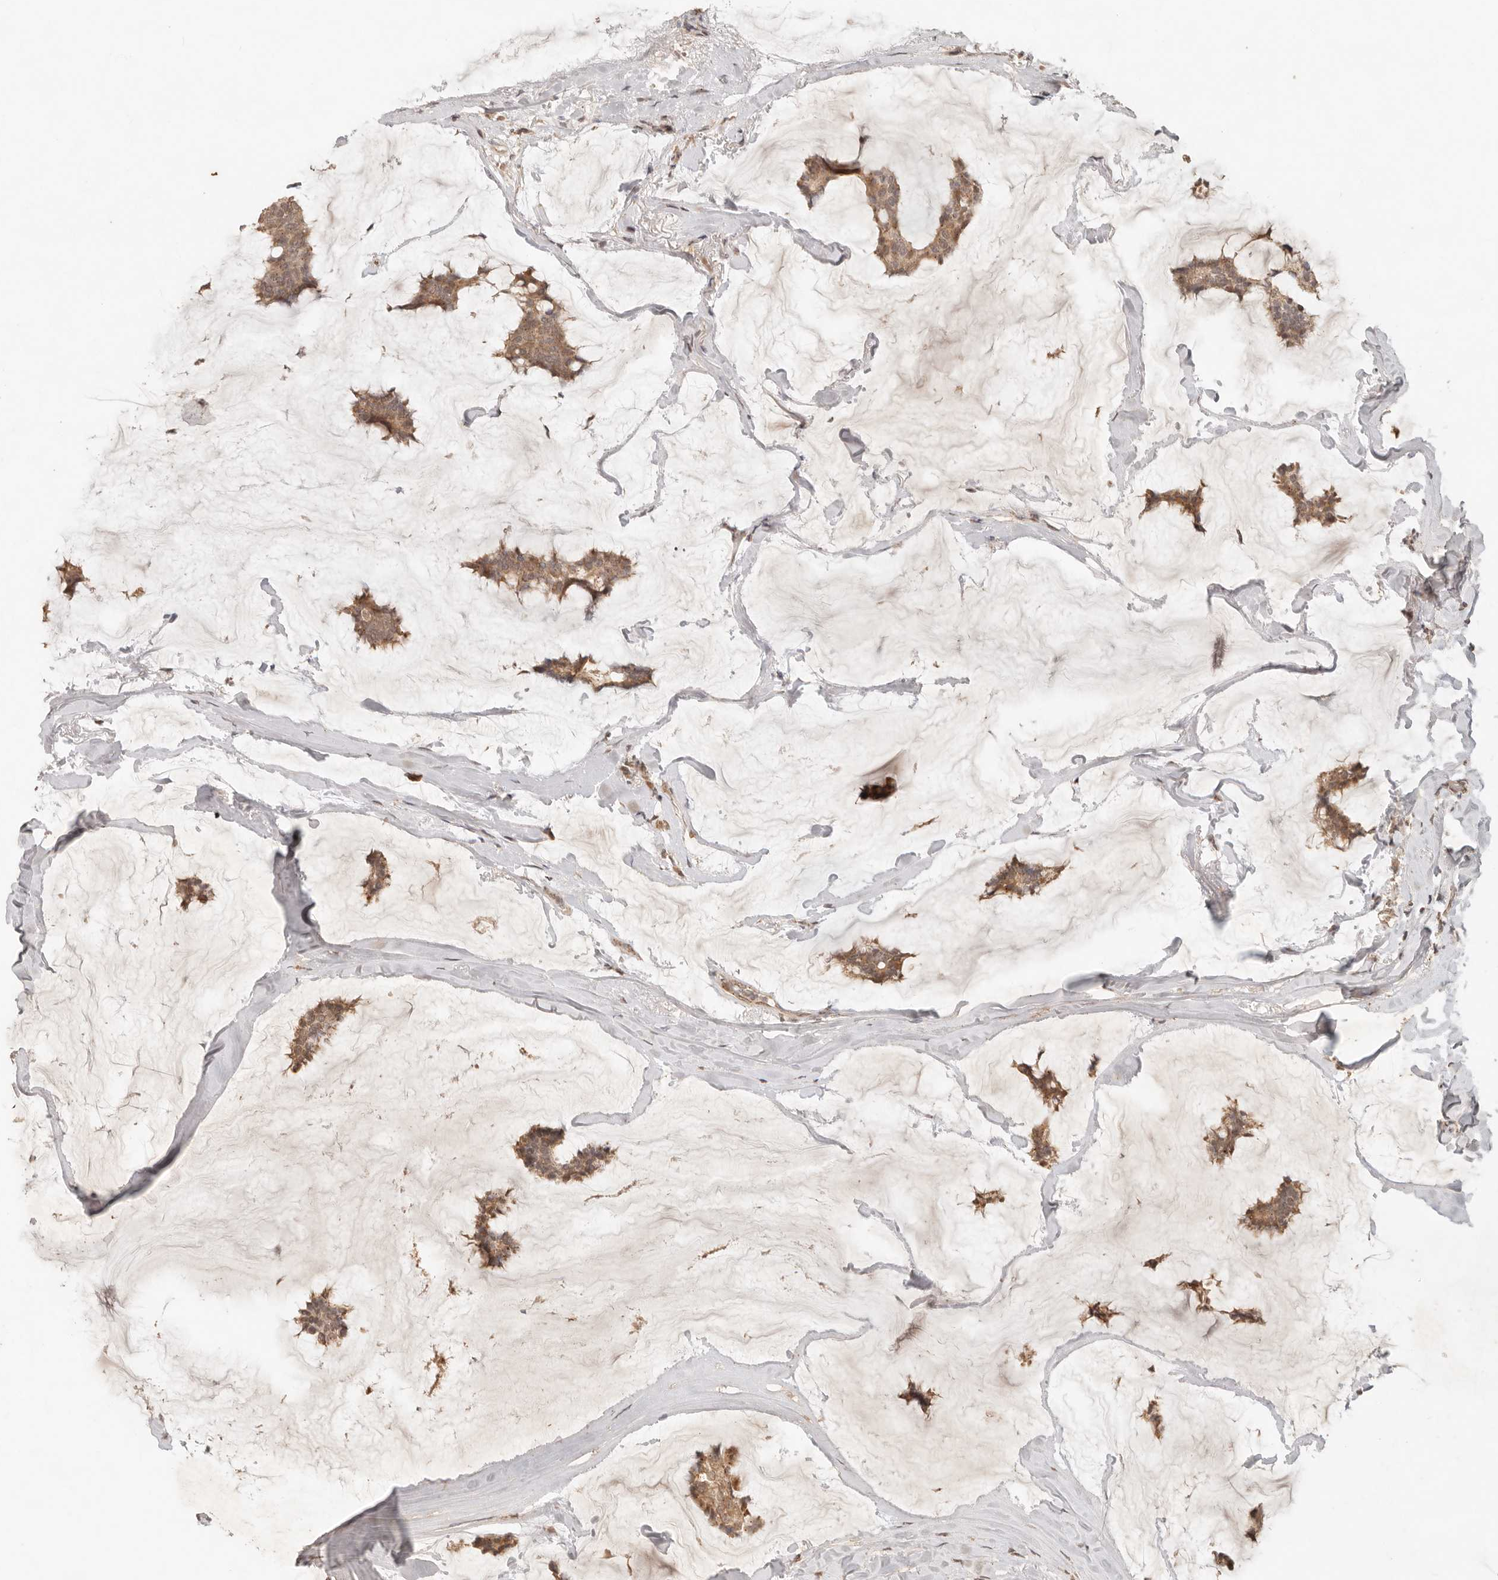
{"staining": {"intensity": "moderate", "quantity": ">75%", "location": "cytoplasmic/membranous"}, "tissue": "breast cancer", "cell_type": "Tumor cells", "image_type": "cancer", "snomed": [{"axis": "morphology", "description": "Duct carcinoma"}, {"axis": "topography", "description": "Breast"}], "caption": "Protein staining by immunohistochemistry (IHC) shows moderate cytoplasmic/membranous staining in approximately >75% of tumor cells in breast cancer (infiltrating ductal carcinoma).", "gene": "LMO4", "patient": {"sex": "female", "age": 93}}